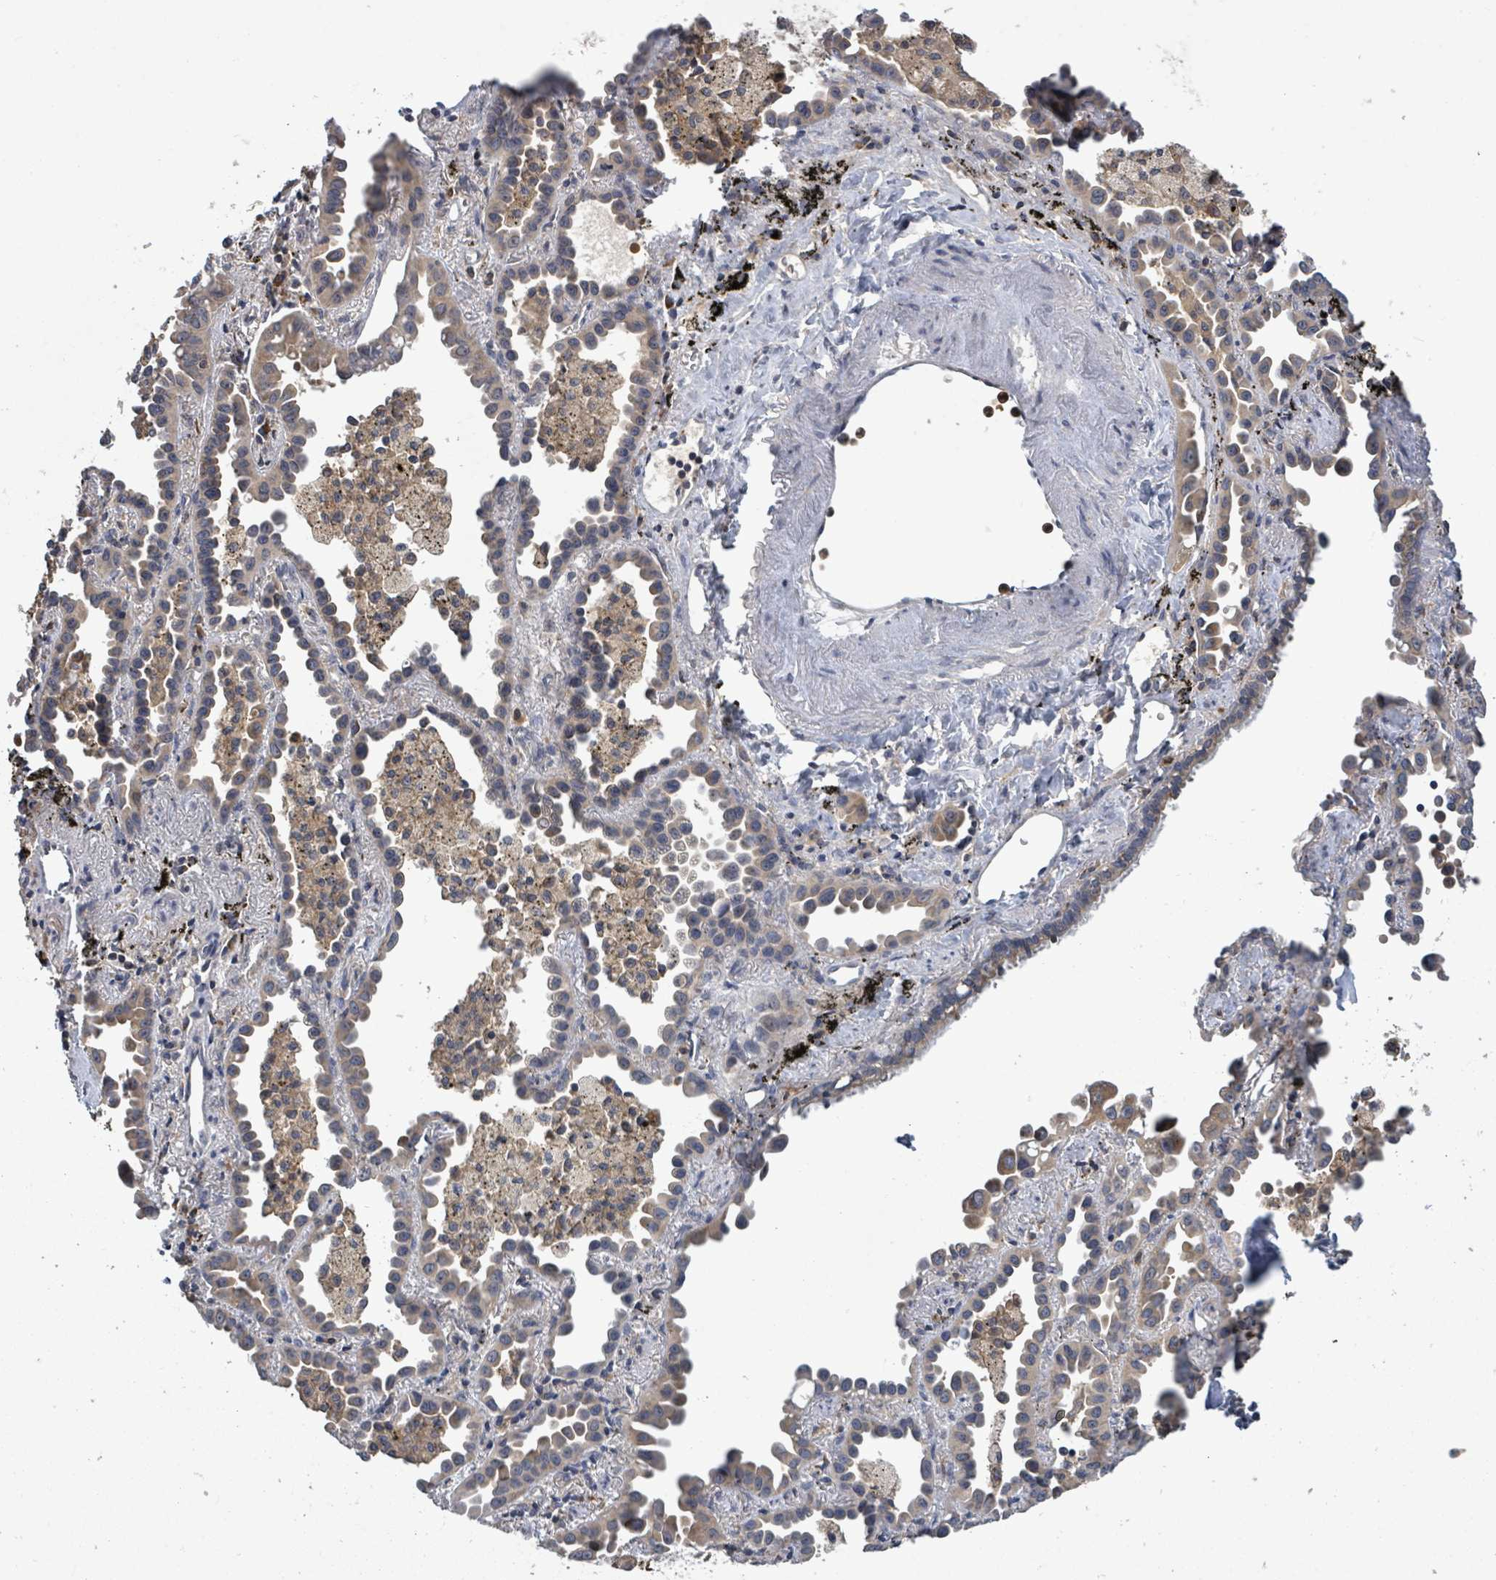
{"staining": {"intensity": "weak", "quantity": ">75%", "location": "cytoplasmic/membranous"}, "tissue": "lung cancer", "cell_type": "Tumor cells", "image_type": "cancer", "snomed": [{"axis": "morphology", "description": "Adenocarcinoma, NOS"}, {"axis": "topography", "description": "Lung"}], "caption": "Protein expression analysis of human lung cancer reveals weak cytoplasmic/membranous expression in about >75% of tumor cells. The staining is performed using DAB (3,3'-diaminobenzidine) brown chromogen to label protein expression. The nuclei are counter-stained blue using hematoxylin.", "gene": "SERPINE3", "patient": {"sex": "male", "age": 68}}